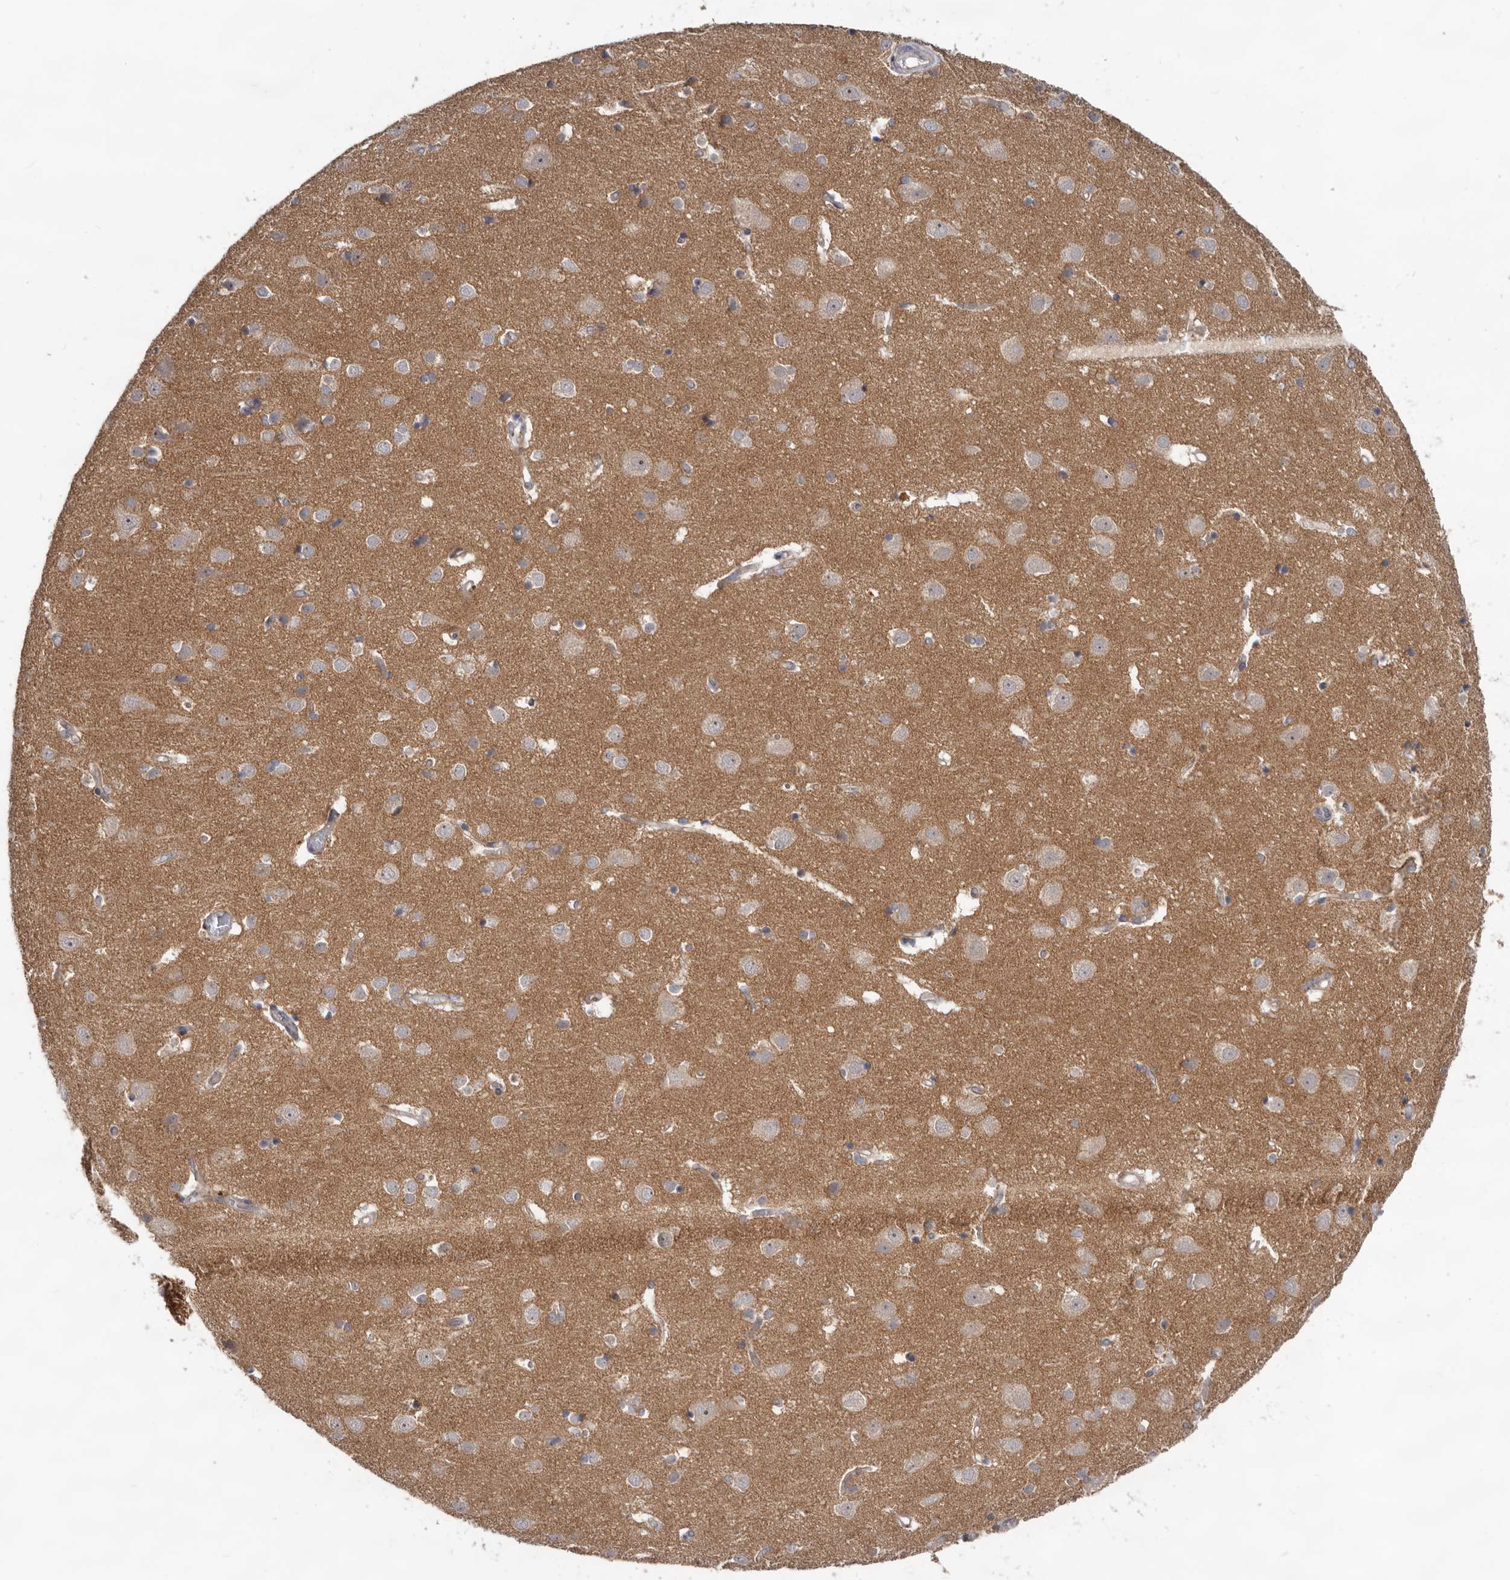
{"staining": {"intensity": "negative", "quantity": "none", "location": "none"}, "tissue": "cerebral cortex", "cell_type": "Endothelial cells", "image_type": "normal", "snomed": [{"axis": "morphology", "description": "Normal tissue, NOS"}, {"axis": "topography", "description": "Cerebral cortex"}], "caption": "The photomicrograph demonstrates no staining of endothelial cells in normal cerebral cortex.", "gene": "HINT3", "patient": {"sex": "male", "age": 54}}